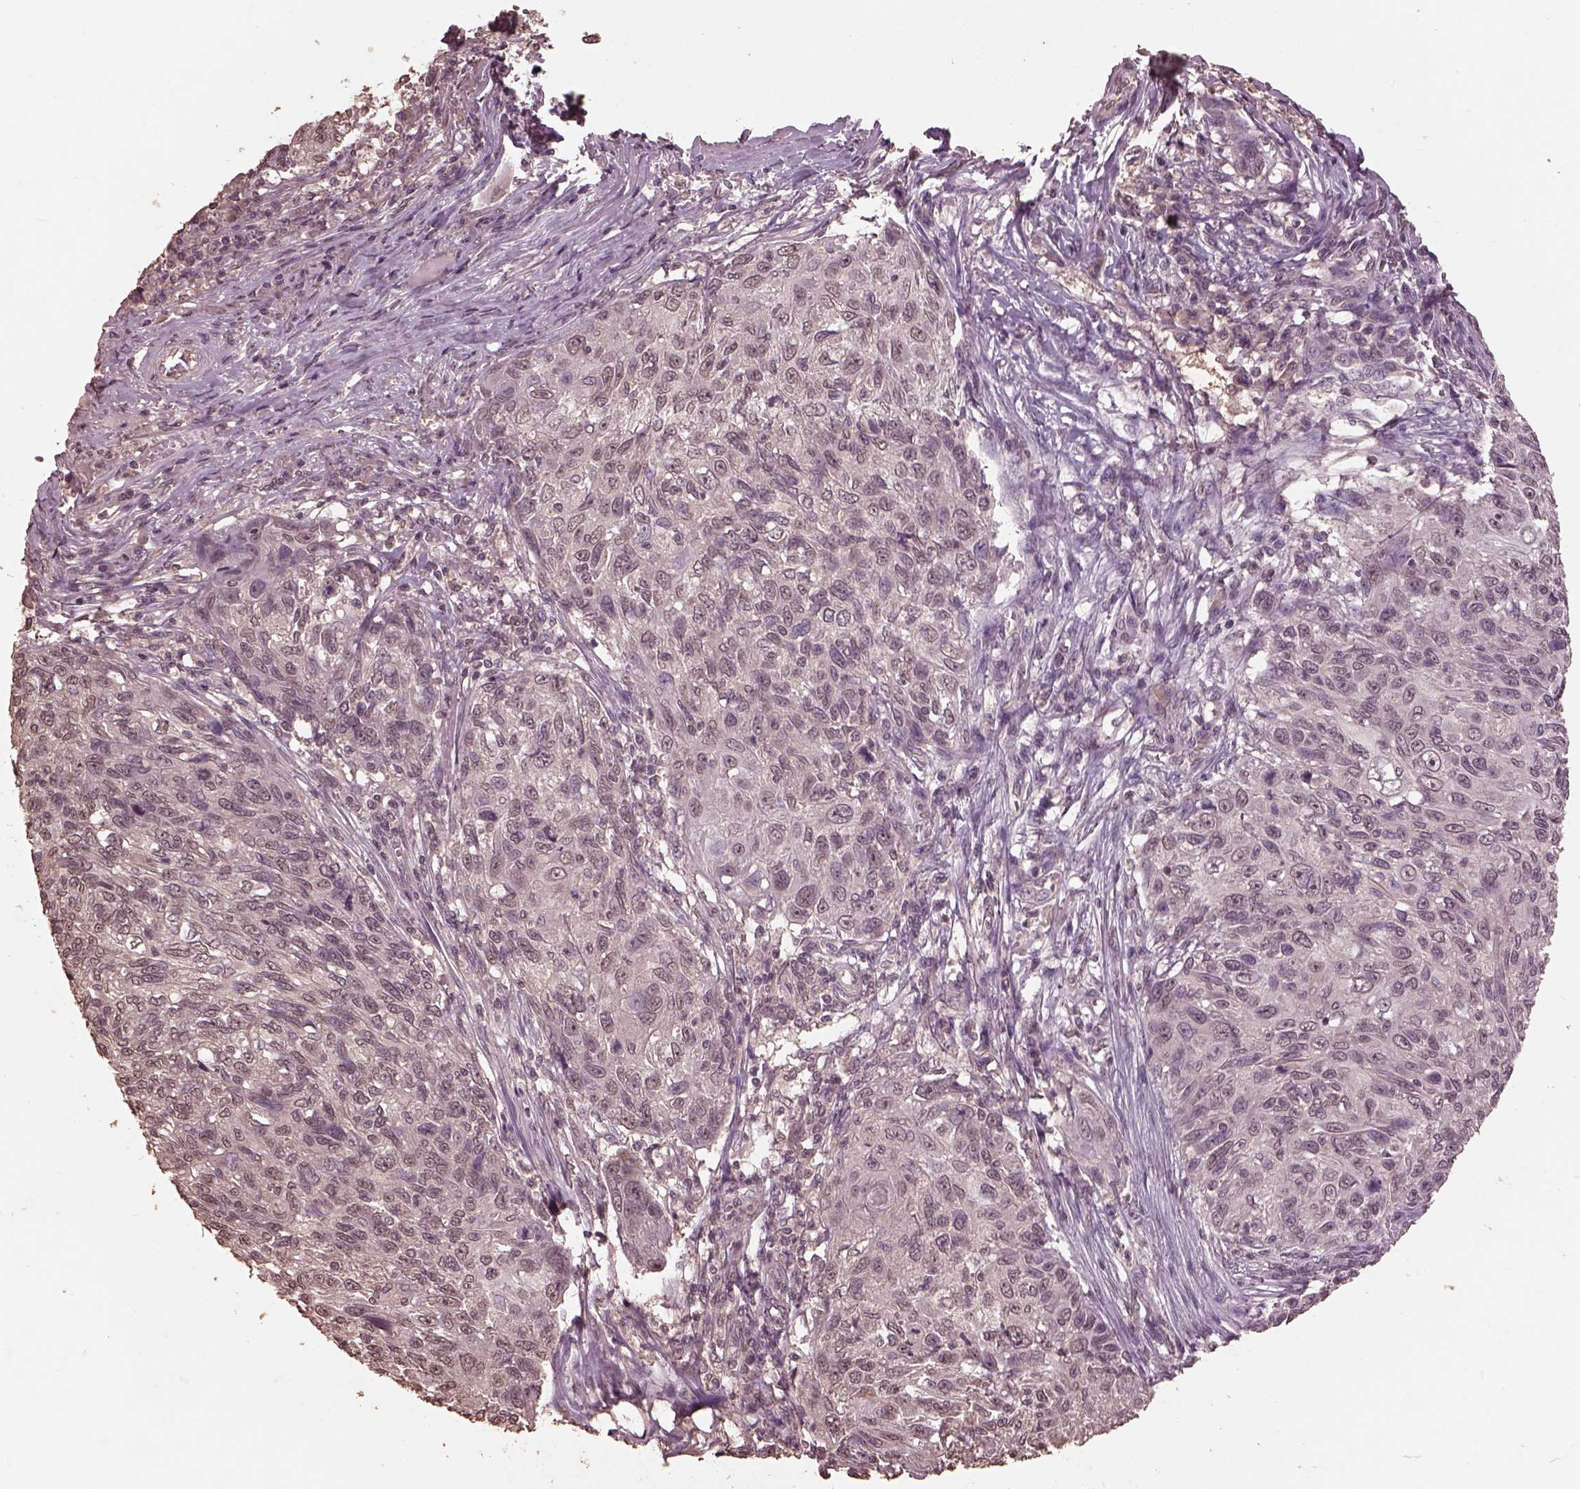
{"staining": {"intensity": "negative", "quantity": "none", "location": "none"}, "tissue": "skin cancer", "cell_type": "Tumor cells", "image_type": "cancer", "snomed": [{"axis": "morphology", "description": "Squamous cell carcinoma, NOS"}, {"axis": "topography", "description": "Skin"}], "caption": "Immunohistochemical staining of human skin cancer (squamous cell carcinoma) exhibits no significant positivity in tumor cells.", "gene": "CPT1C", "patient": {"sex": "male", "age": 92}}